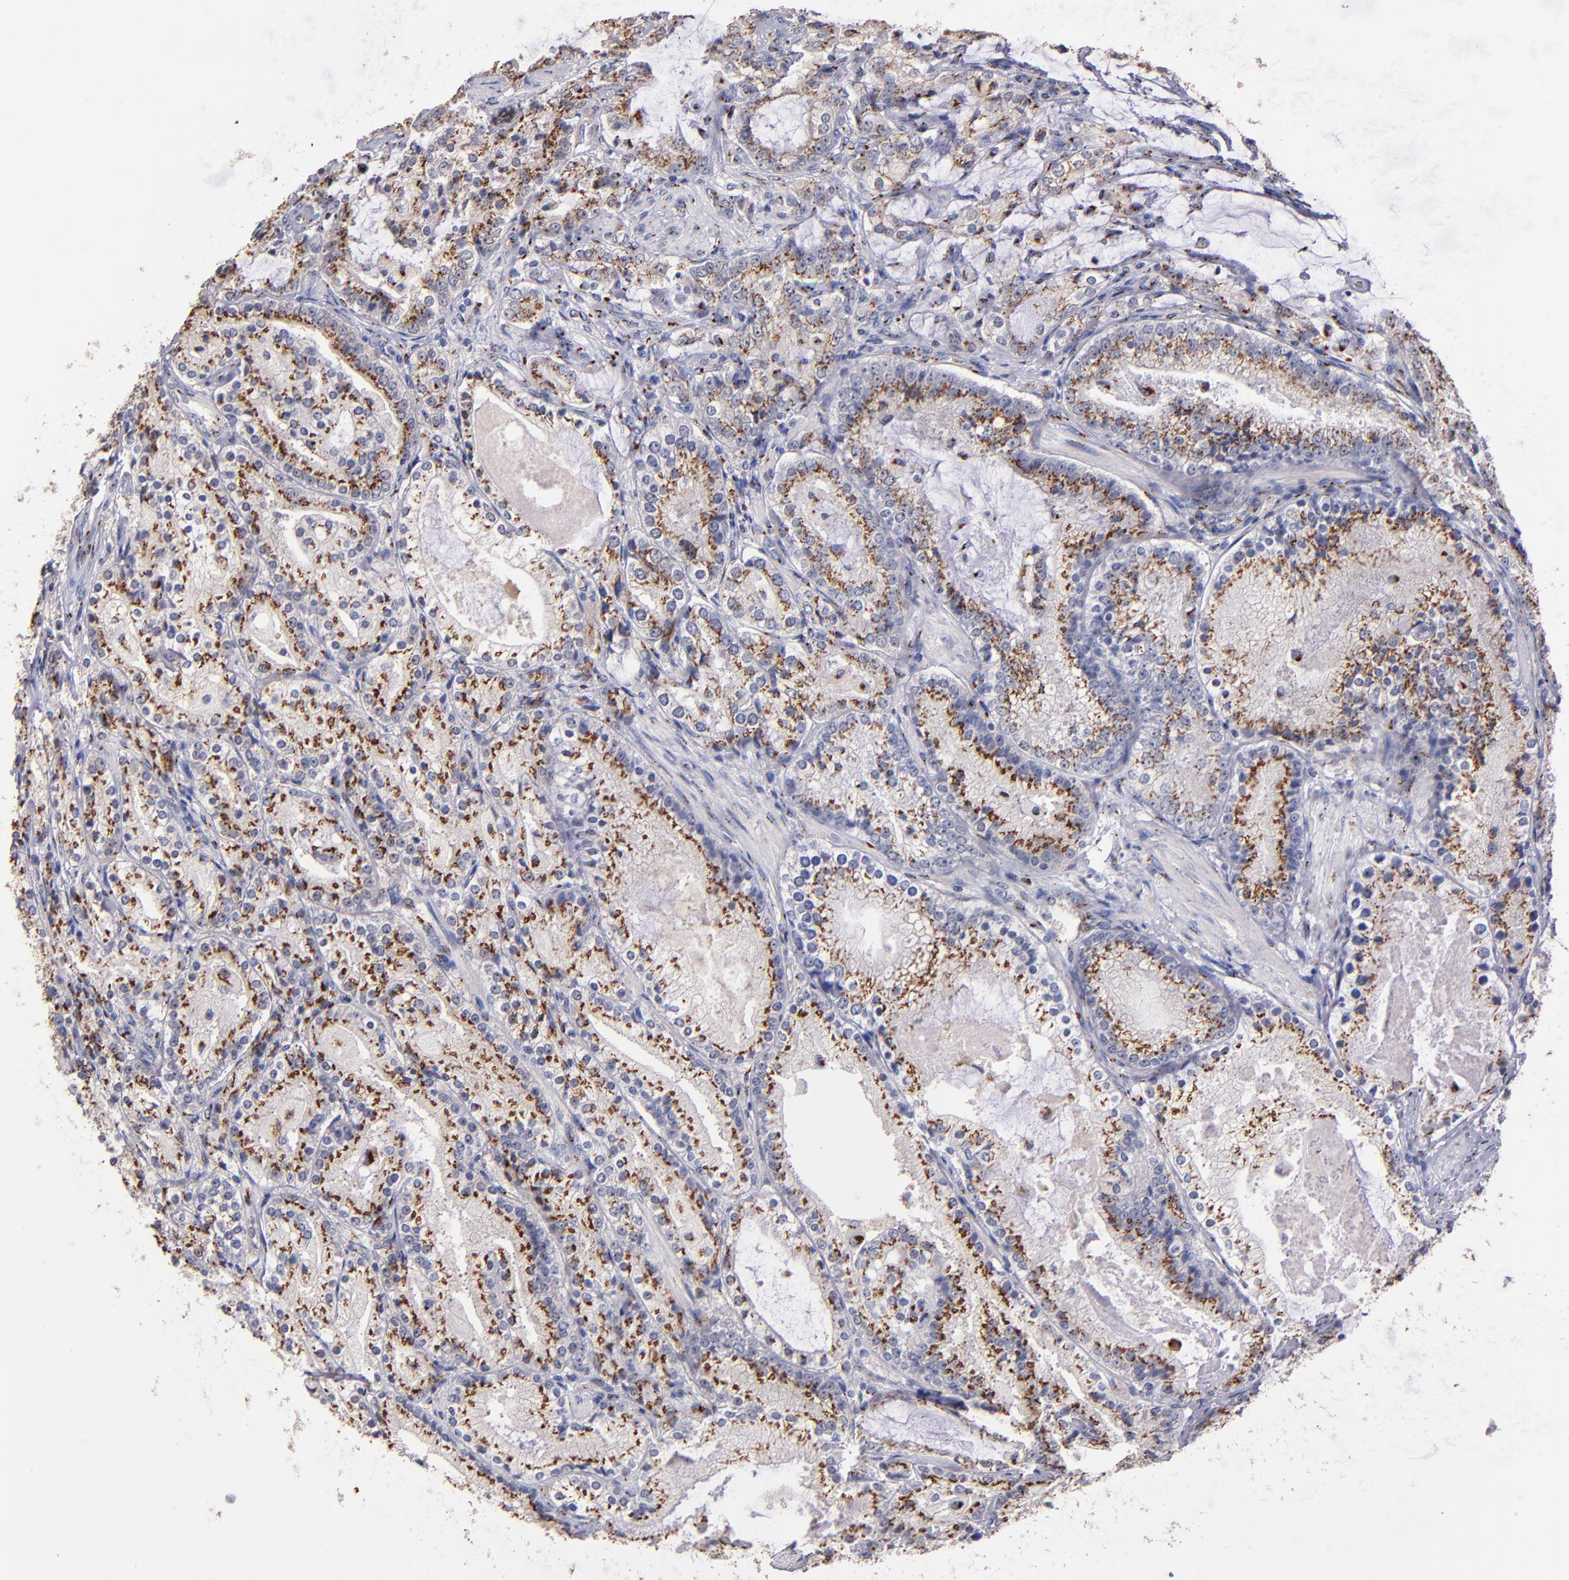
{"staining": {"intensity": "moderate", "quantity": ">75%", "location": "cytoplasmic/membranous"}, "tissue": "prostate cancer", "cell_type": "Tumor cells", "image_type": "cancer", "snomed": [{"axis": "morphology", "description": "Adenocarcinoma, High grade"}, {"axis": "topography", "description": "Prostate"}], "caption": "Protein analysis of prostate cancer (adenocarcinoma (high-grade)) tissue demonstrates moderate cytoplasmic/membranous staining in approximately >75% of tumor cells. (DAB = brown stain, brightfield microscopy at high magnification).", "gene": "GOLIM4", "patient": {"sex": "male", "age": 63}}